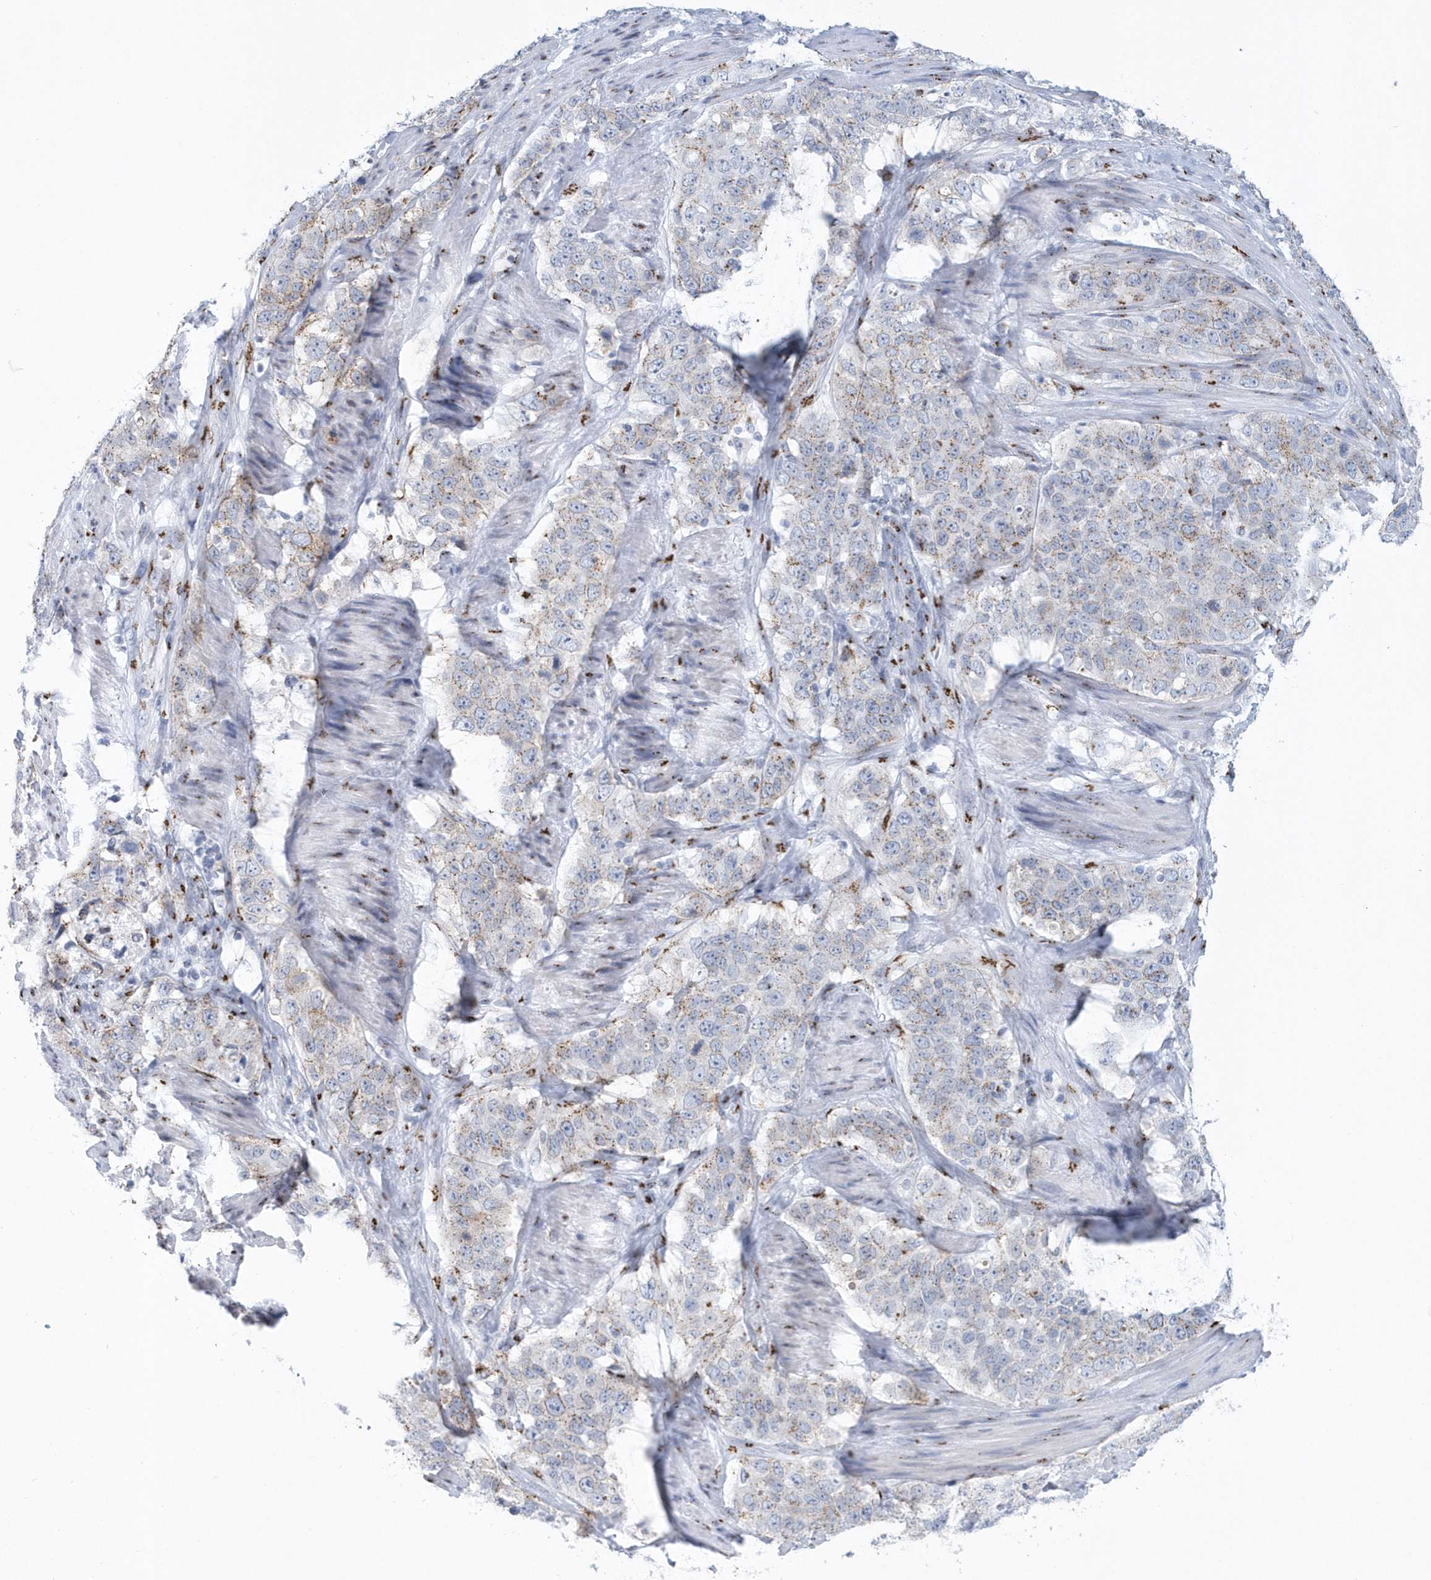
{"staining": {"intensity": "weak", "quantity": "25%-75%", "location": "cytoplasmic/membranous"}, "tissue": "stomach cancer", "cell_type": "Tumor cells", "image_type": "cancer", "snomed": [{"axis": "morphology", "description": "Adenocarcinoma, NOS"}, {"axis": "topography", "description": "Stomach"}], "caption": "High-magnification brightfield microscopy of stomach adenocarcinoma stained with DAB (3,3'-diaminobenzidine) (brown) and counterstained with hematoxylin (blue). tumor cells exhibit weak cytoplasmic/membranous expression is seen in about25%-75% of cells.", "gene": "SLX9", "patient": {"sex": "male", "age": 48}}